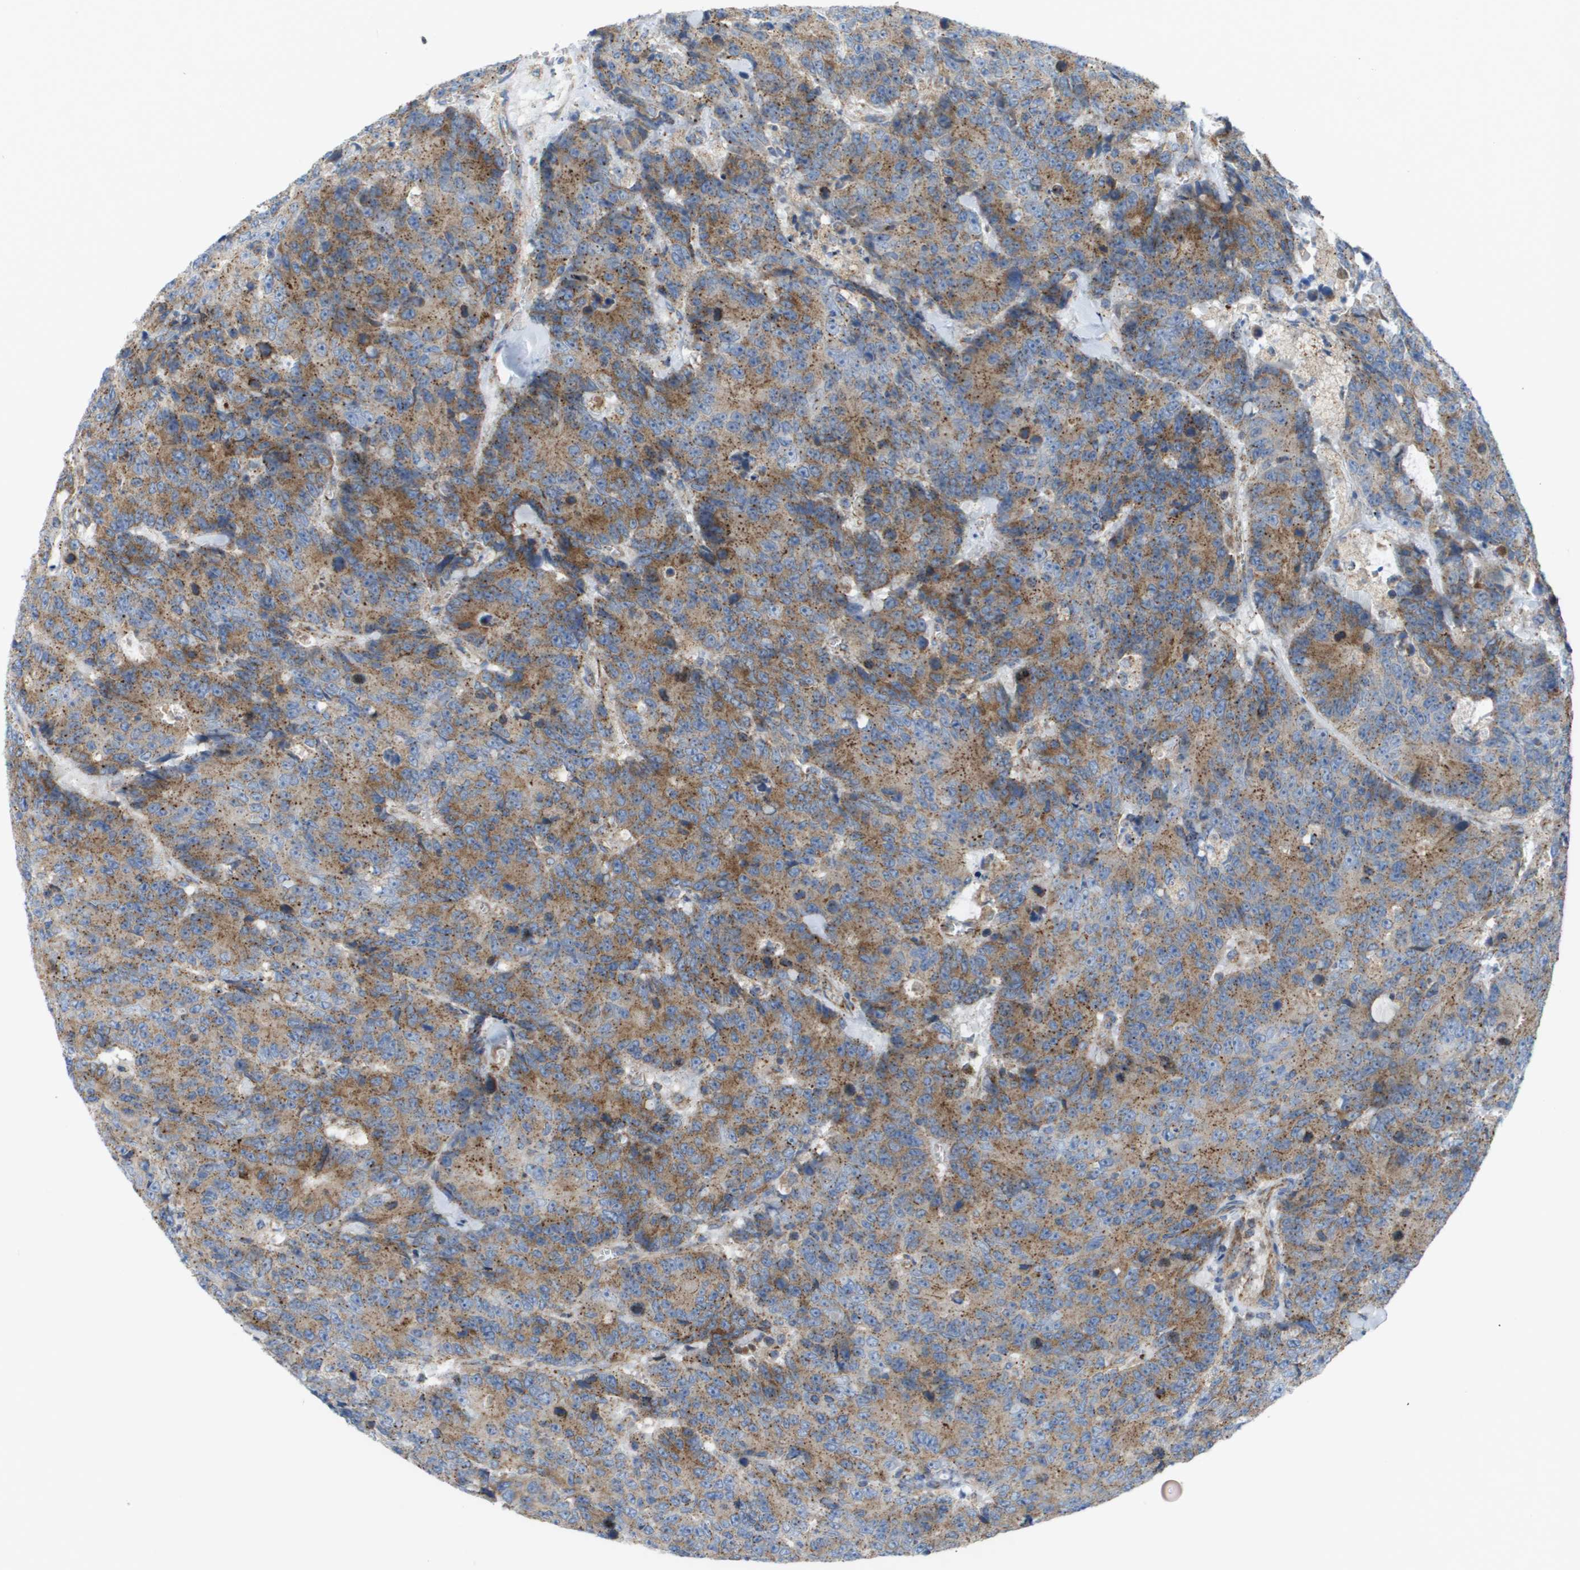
{"staining": {"intensity": "moderate", "quantity": ">75%", "location": "cytoplasmic/membranous"}, "tissue": "colorectal cancer", "cell_type": "Tumor cells", "image_type": "cancer", "snomed": [{"axis": "morphology", "description": "Adenocarcinoma, NOS"}, {"axis": "topography", "description": "Colon"}], "caption": "Brown immunohistochemical staining in colorectal adenocarcinoma displays moderate cytoplasmic/membranous expression in about >75% of tumor cells.", "gene": "FIS1", "patient": {"sex": "female", "age": 86}}